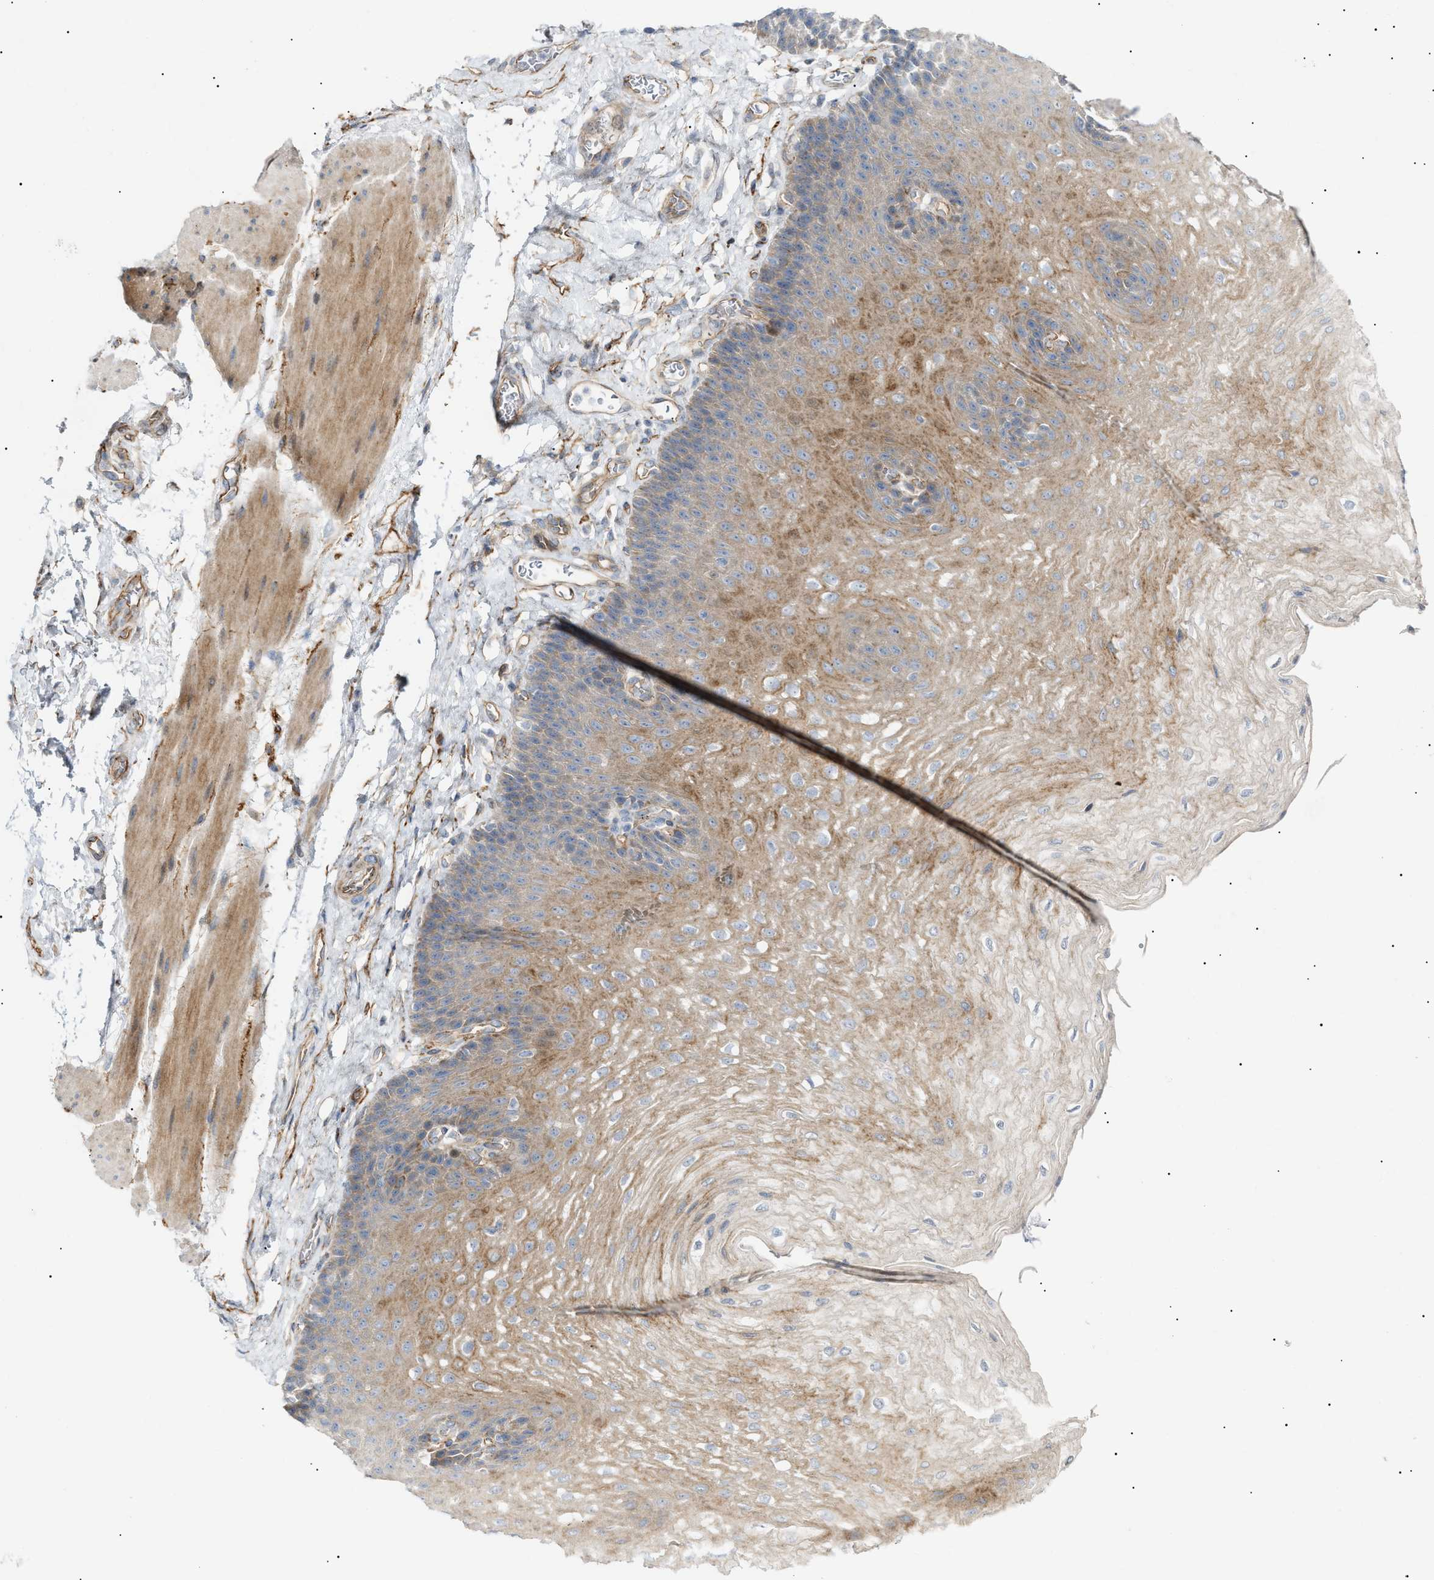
{"staining": {"intensity": "moderate", "quantity": "25%-75%", "location": "cytoplasmic/membranous"}, "tissue": "esophagus", "cell_type": "Squamous epithelial cells", "image_type": "normal", "snomed": [{"axis": "morphology", "description": "Normal tissue, NOS"}, {"axis": "topography", "description": "Esophagus"}], "caption": "Esophagus stained with immunohistochemistry (IHC) displays moderate cytoplasmic/membranous staining in about 25%-75% of squamous epithelial cells.", "gene": "ZFHX2", "patient": {"sex": "female", "age": 72}}